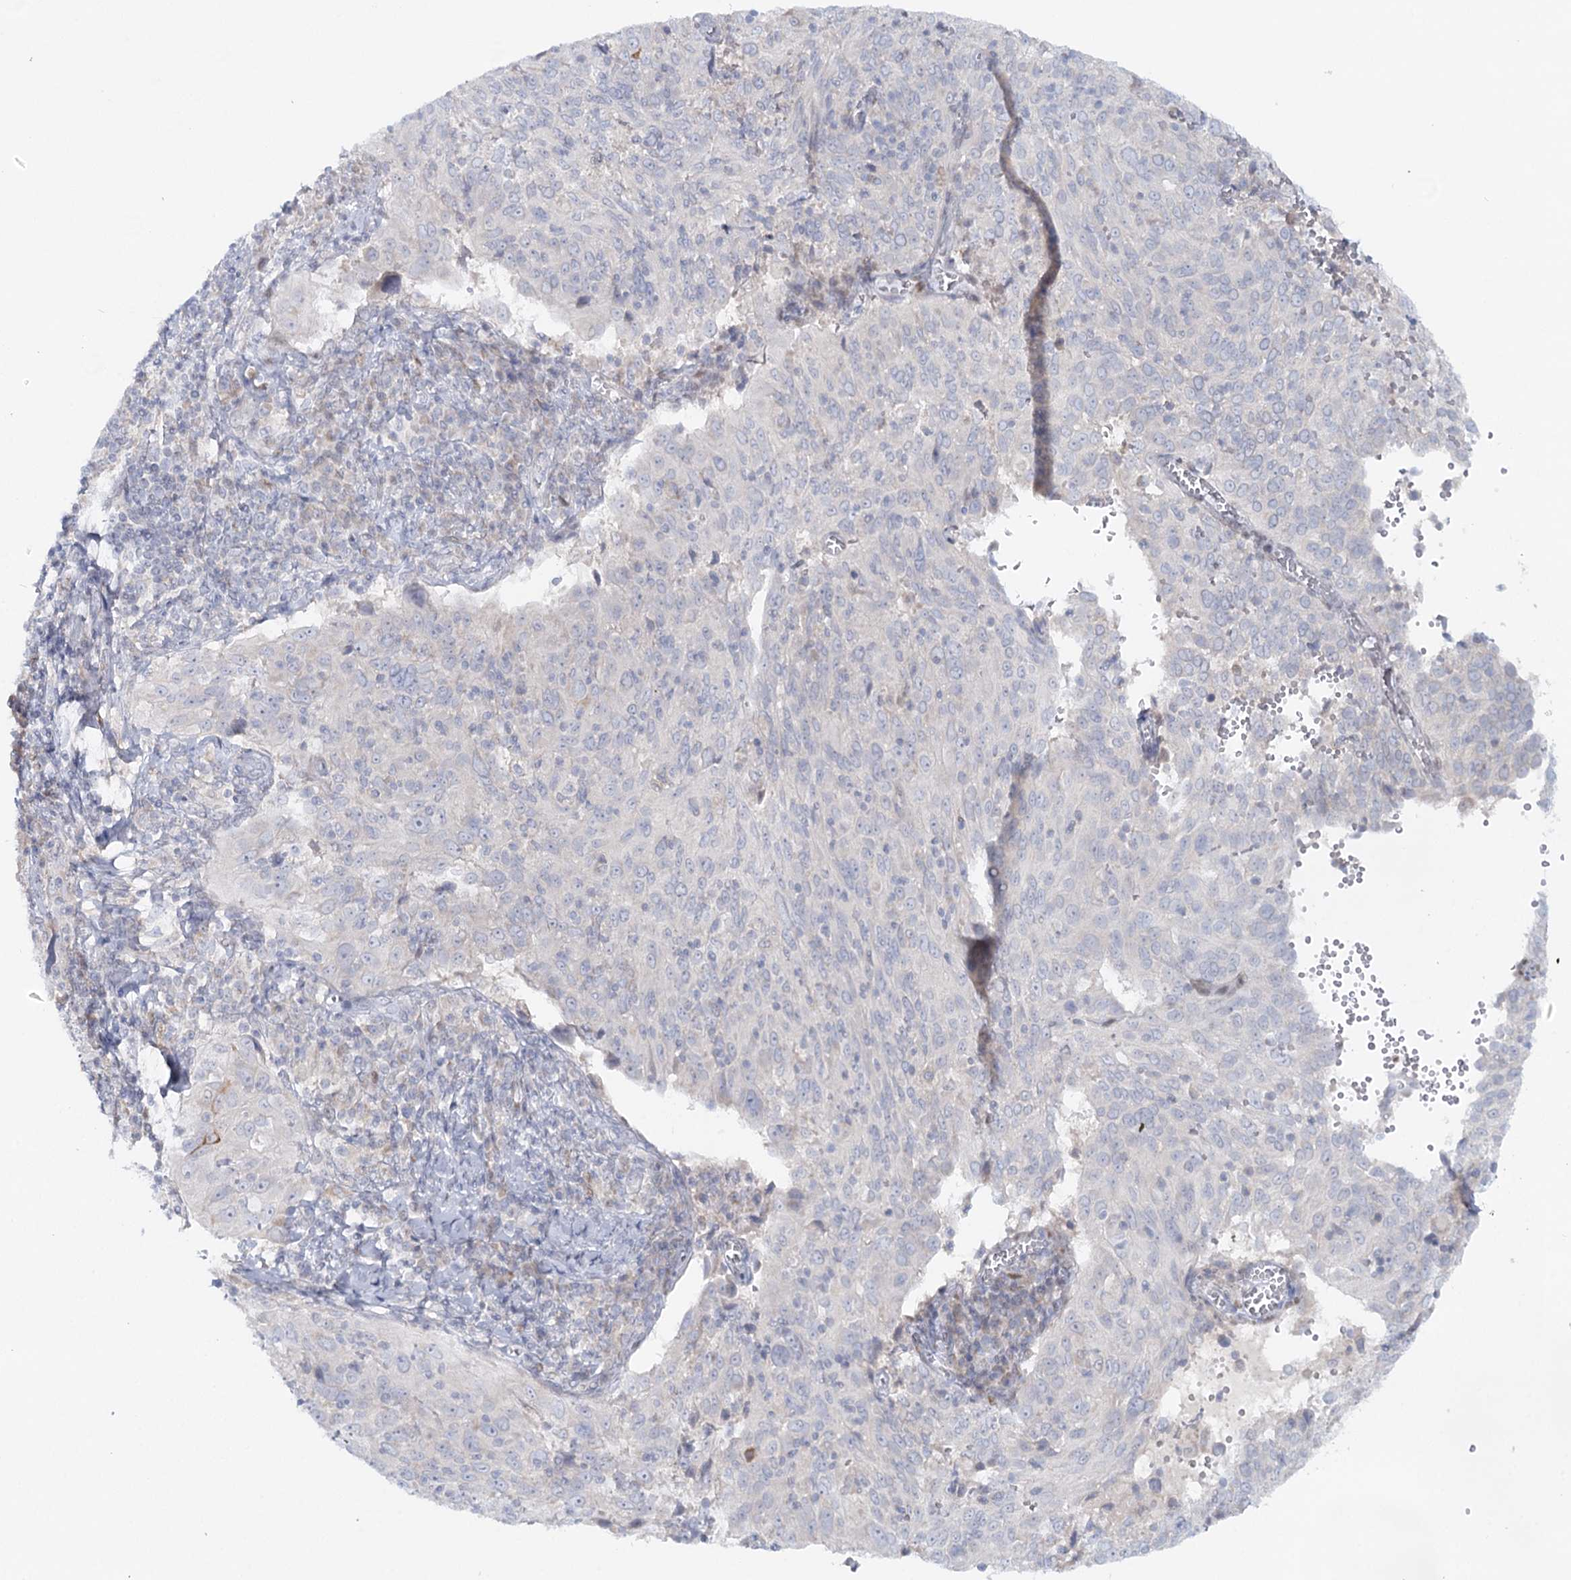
{"staining": {"intensity": "negative", "quantity": "none", "location": "none"}, "tissue": "cervical cancer", "cell_type": "Tumor cells", "image_type": "cancer", "snomed": [{"axis": "morphology", "description": "Squamous cell carcinoma, NOS"}, {"axis": "topography", "description": "Cervix"}], "caption": "Immunohistochemistry (IHC) photomicrograph of human squamous cell carcinoma (cervical) stained for a protein (brown), which shows no staining in tumor cells.", "gene": "PSAPL1", "patient": {"sex": "female", "age": 31}}